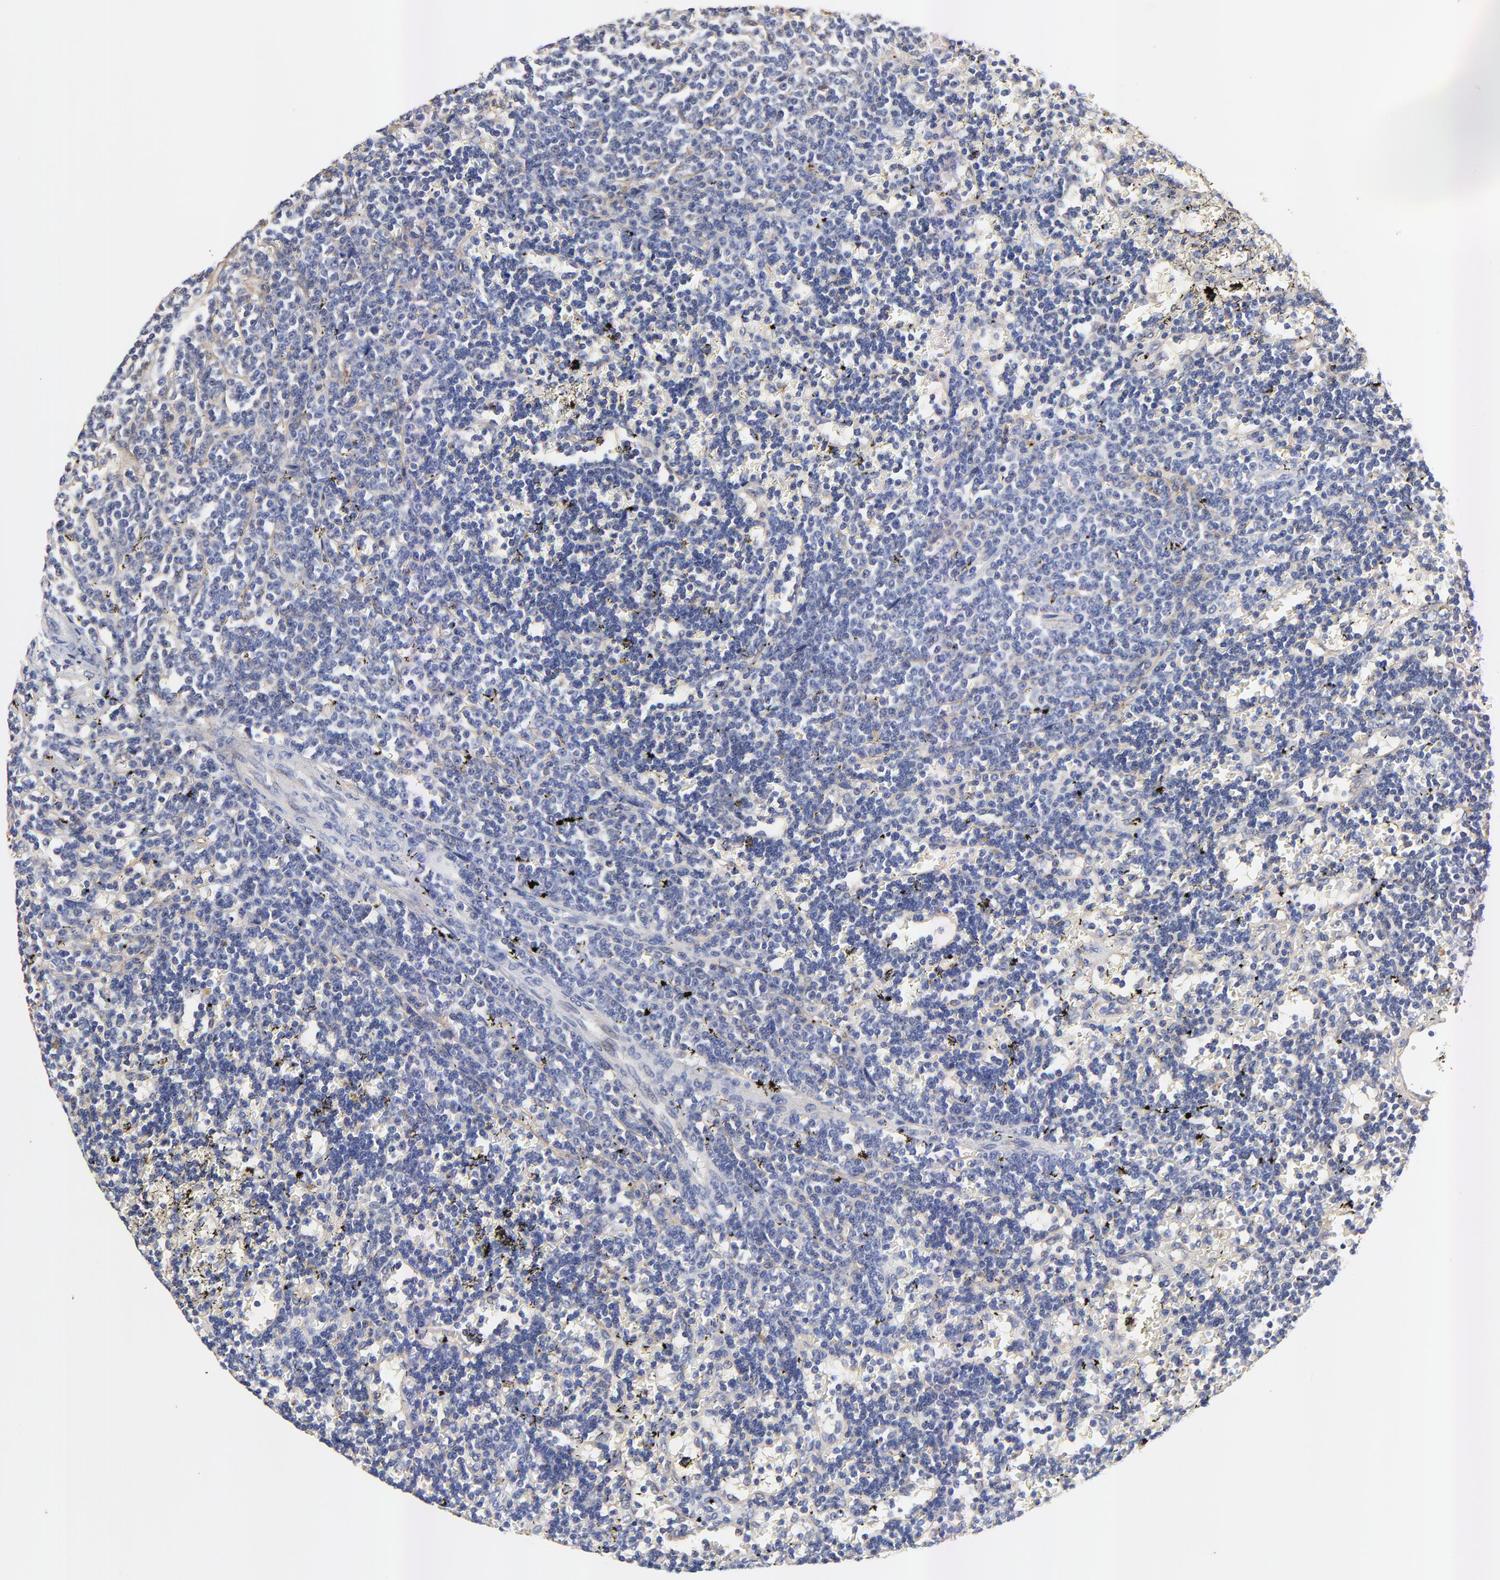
{"staining": {"intensity": "negative", "quantity": "none", "location": "none"}, "tissue": "lymphoma", "cell_type": "Tumor cells", "image_type": "cancer", "snomed": [{"axis": "morphology", "description": "Malignant lymphoma, non-Hodgkin's type, Low grade"}, {"axis": "topography", "description": "Spleen"}], "caption": "Tumor cells show no significant protein staining in lymphoma. (DAB IHC, high magnification).", "gene": "FBXL2", "patient": {"sex": "male", "age": 60}}